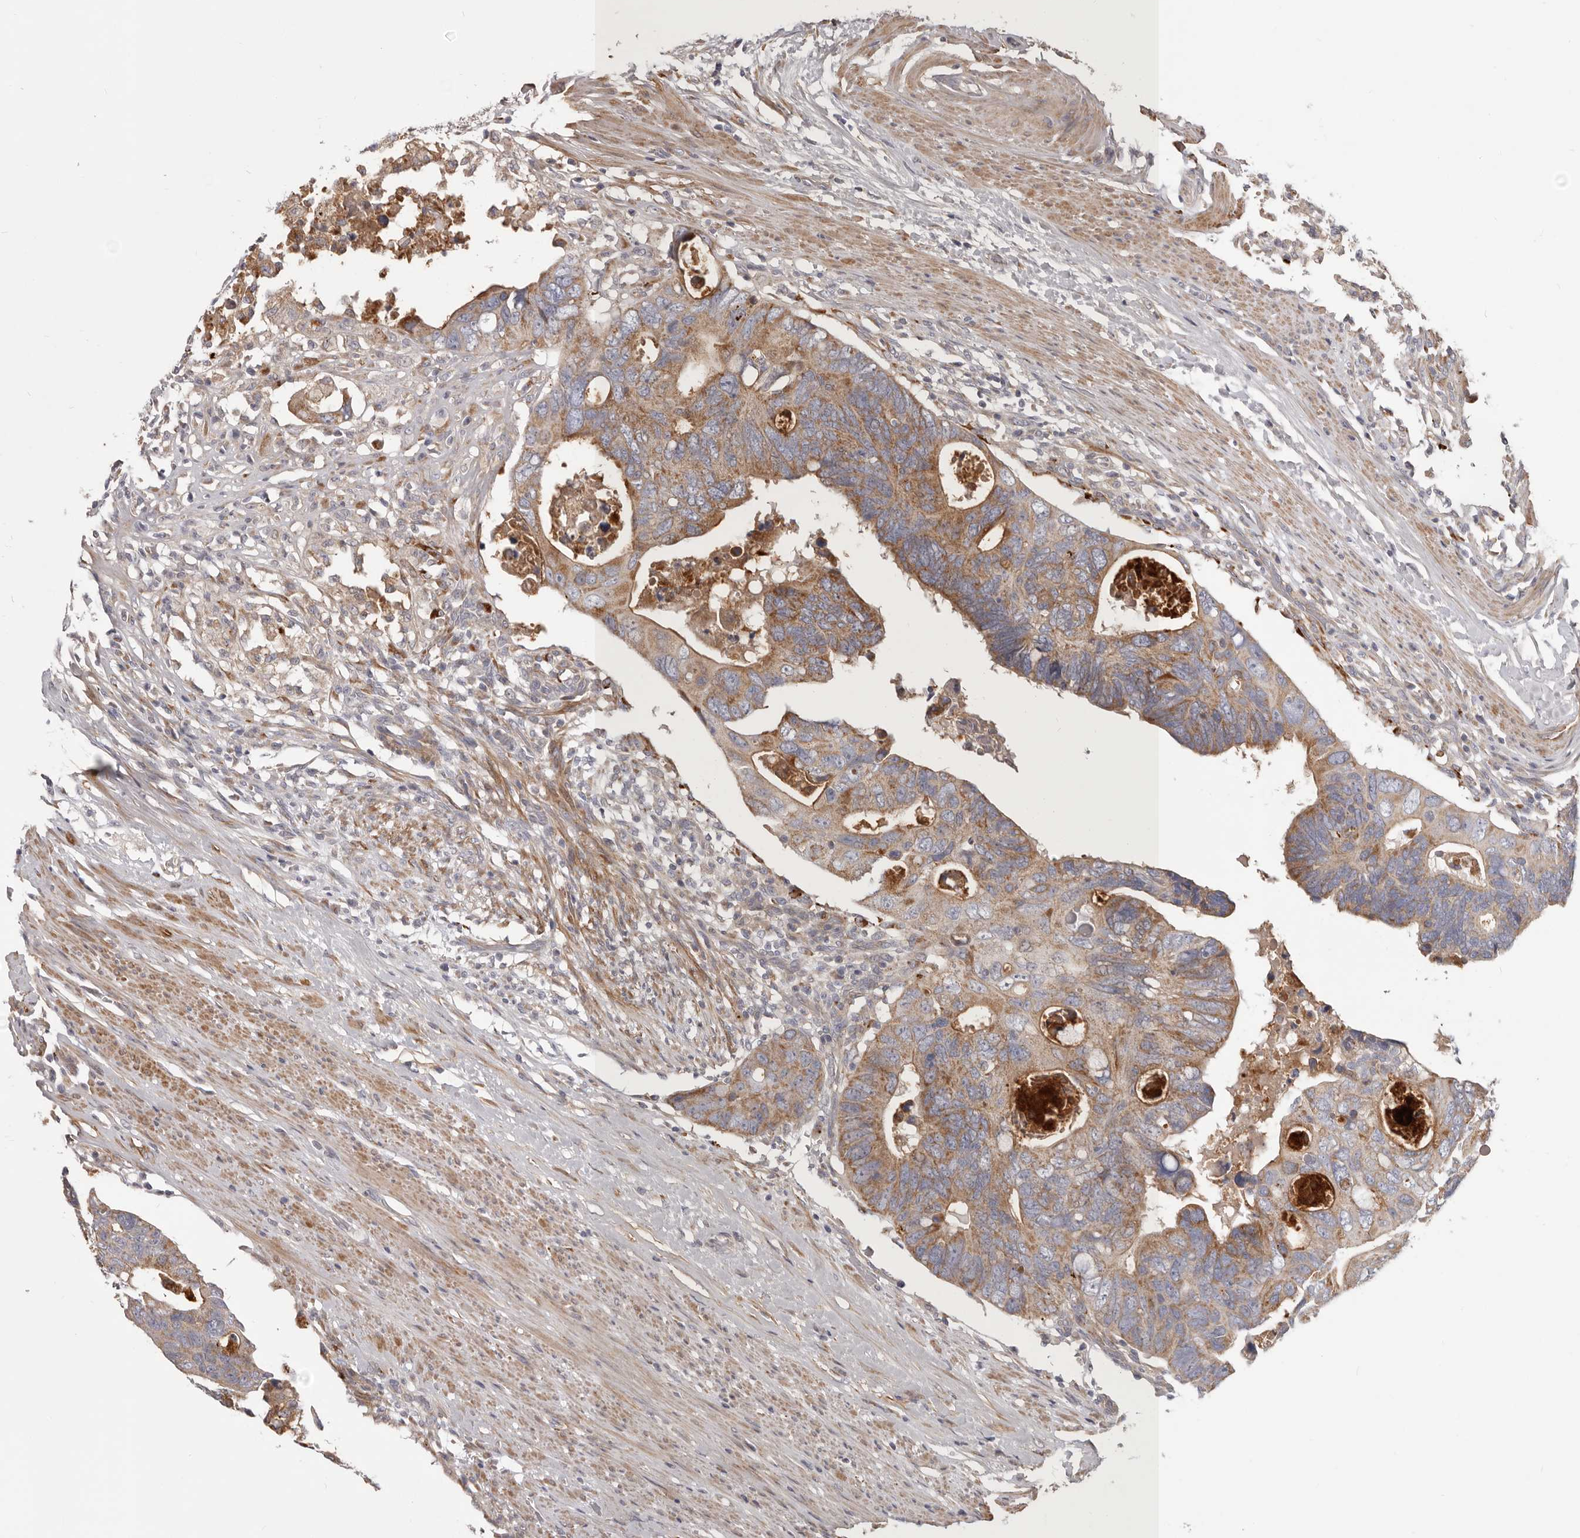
{"staining": {"intensity": "moderate", "quantity": ">75%", "location": "cytoplasmic/membranous"}, "tissue": "colorectal cancer", "cell_type": "Tumor cells", "image_type": "cancer", "snomed": [{"axis": "morphology", "description": "Adenocarcinoma, NOS"}, {"axis": "topography", "description": "Rectum"}], "caption": "Immunohistochemistry of human colorectal adenocarcinoma demonstrates medium levels of moderate cytoplasmic/membranous staining in about >75% of tumor cells.", "gene": "MRPS10", "patient": {"sex": "male", "age": 53}}